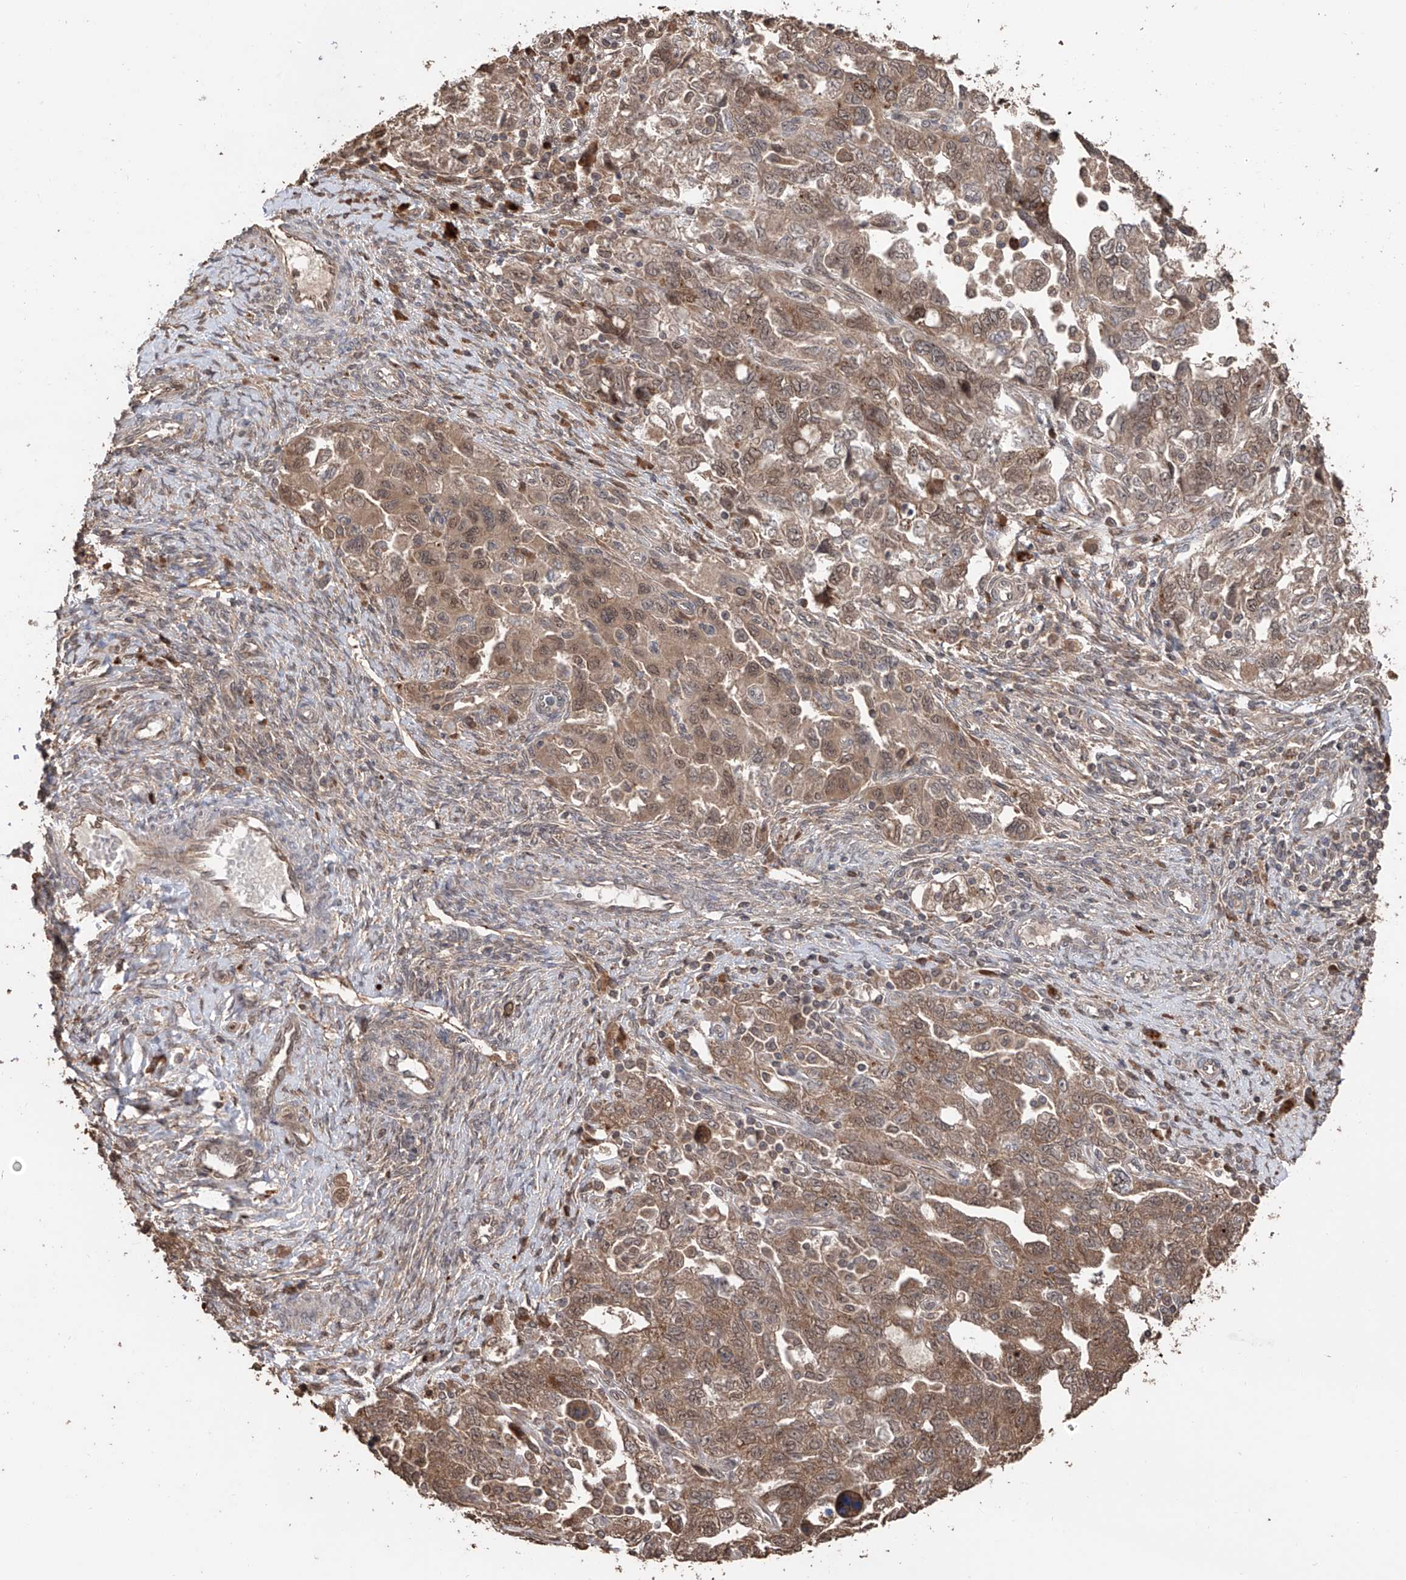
{"staining": {"intensity": "moderate", "quantity": ">75%", "location": "cytoplasmic/membranous,nuclear"}, "tissue": "ovarian cancer", "cell_type": "Tumor cells", "image_type": "cancer", "snomed": [{"axis": "morphology", "description": "Carcinoma, NOS"}, {"axis": "morphology", "description": "Cystadenocarcinoma, serous, NOS"}, {"axis": "topography", "description": "Ovary"}], "caption": "Immunohistochemistry photomicrograph of carcinoma (ovarian) stained for a protein (brown), which shows medium levels of moderate cytoplasmic/membranous and nuclear staining in about >75% of tumor cells.", "gene": "FAM135A", "patient": {"sex": "female", "age": 69}}